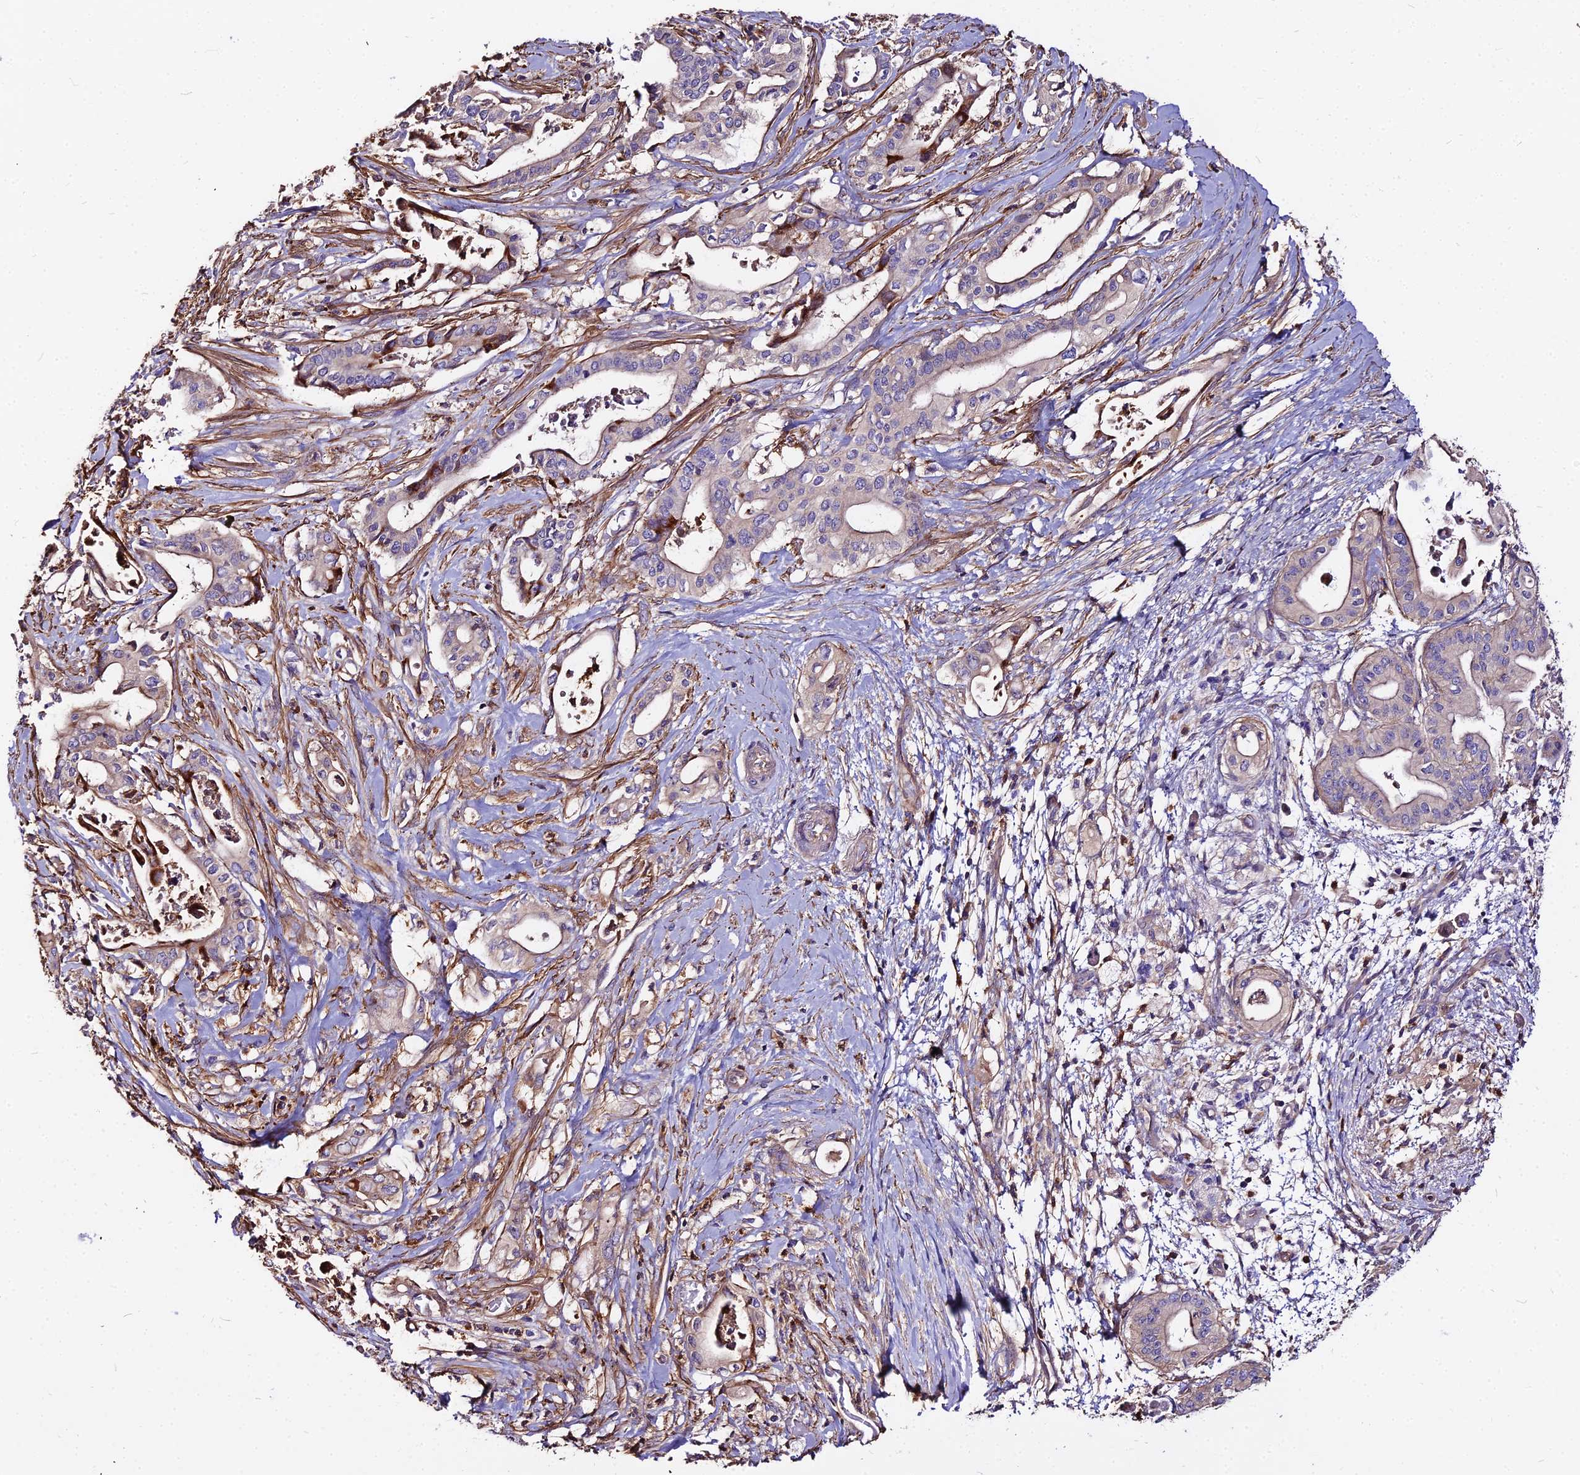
{"staining": {"intensity": "weak", "quantity": "<25%", "location": "cytoplasmic/membranous"}, "tissue": "pancreatic cancer", "cell_type": "Tumor cells", "image_type": "cancer", "snomed": [{"axis": "morphology", "description": "Adenocarcinoma, NOS"}, {"axis": "topography", "description": "Pancreas"}], "caption": "A photomicrograph of adenocarcinoma (pancreatic) stained for a protein exhibits no brown staining in tumor cells.", "gene": "GLYAT", "patient": {"sex": "female", "age": 77}}